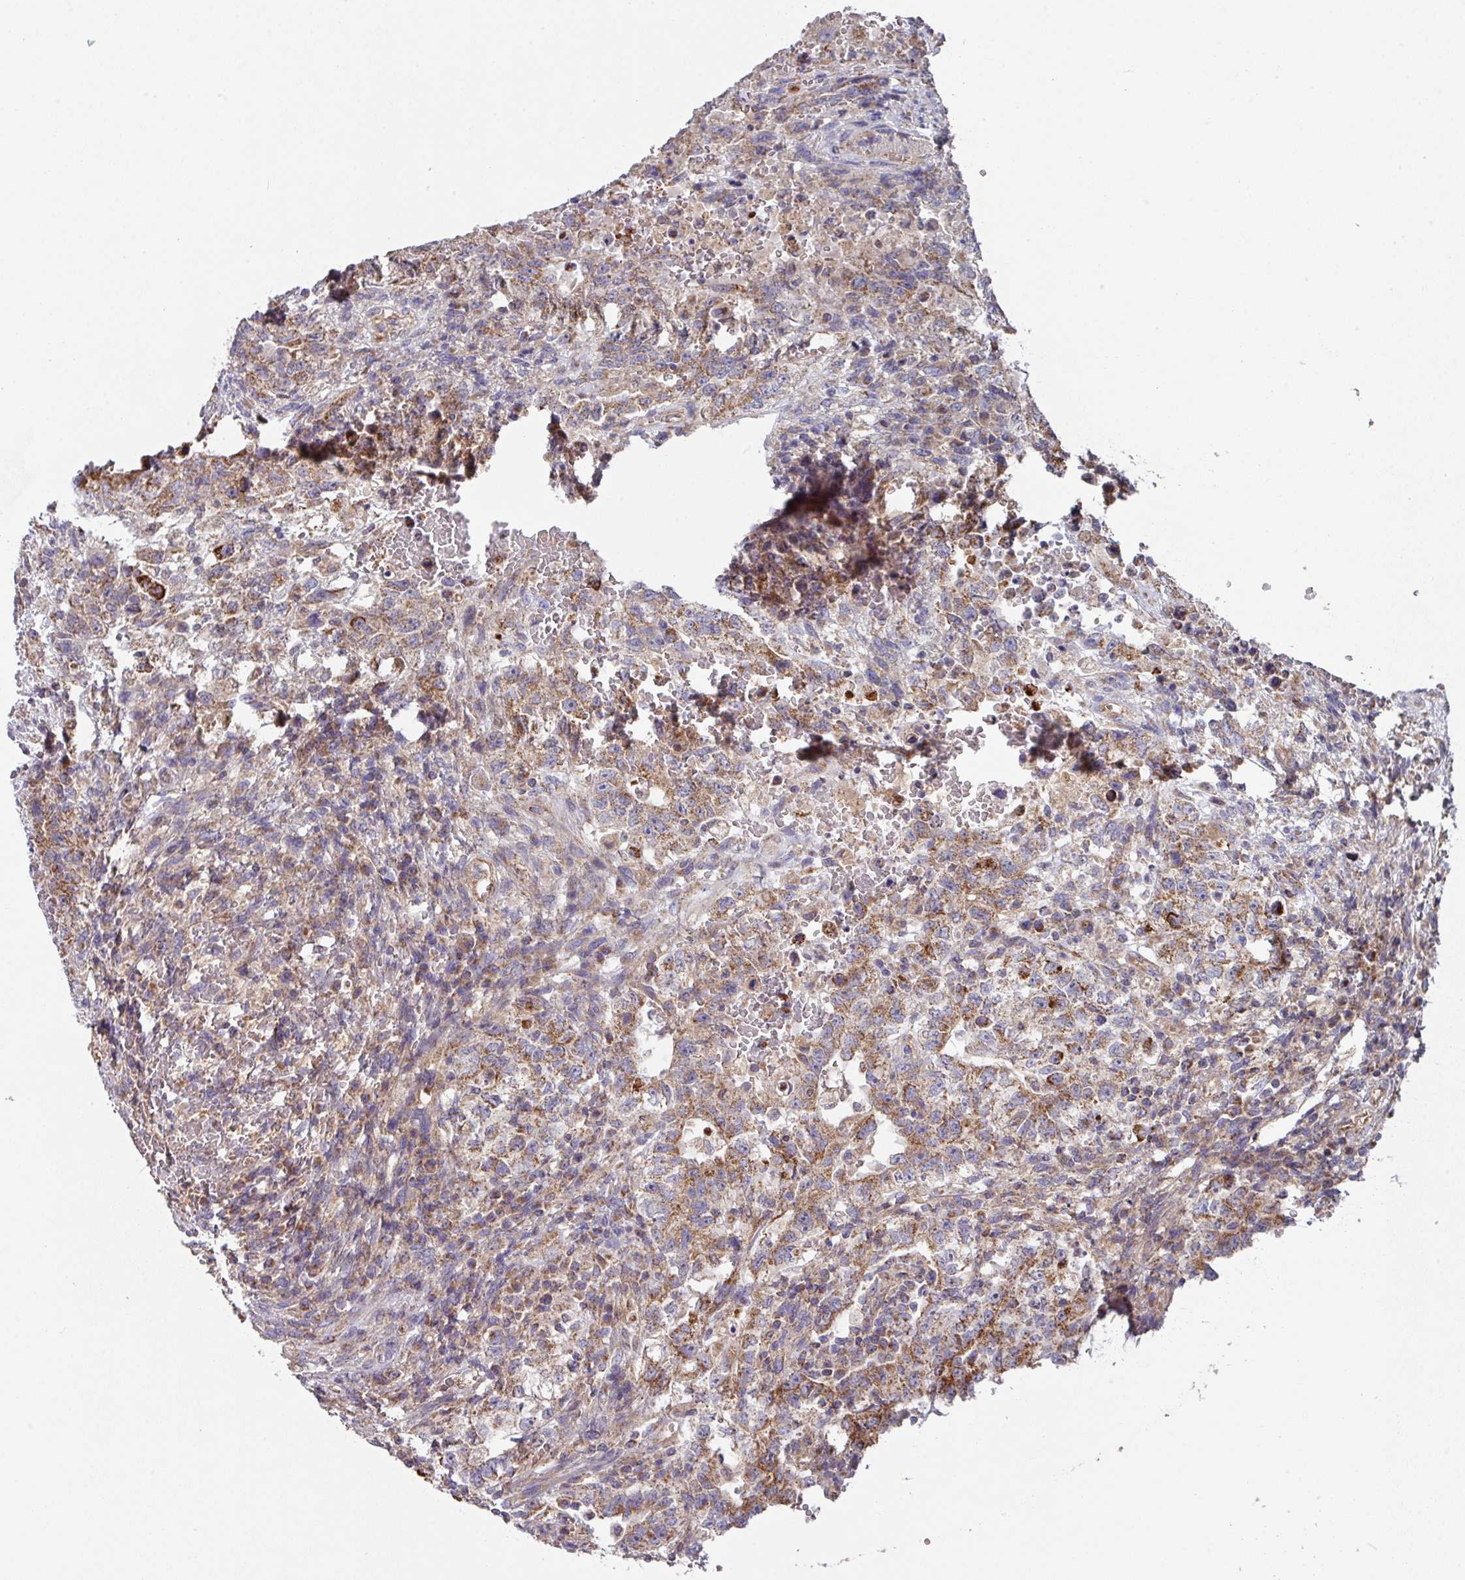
{"staining": {"intensity": "moderate", "quantity": ">75%", "location": "cytoplasmic/membranous"}, "tissue": "testis cancer", "cell_type": "Tumor cells", "image_type": "cancer", "snomed": [{"axis": "morphology", "description": "Carcinoma, Embryonal, NOS"}, {"axis": "topography", "description": "Testis"}], "caption": "Tumor cells display medium levels of moderate cytoplasmic/membranous staining in about >75% of cells in embryonal carcinoma (testis).", "gene": "DCAF12L2", "patient": {"sex": "male", "age": 26}}